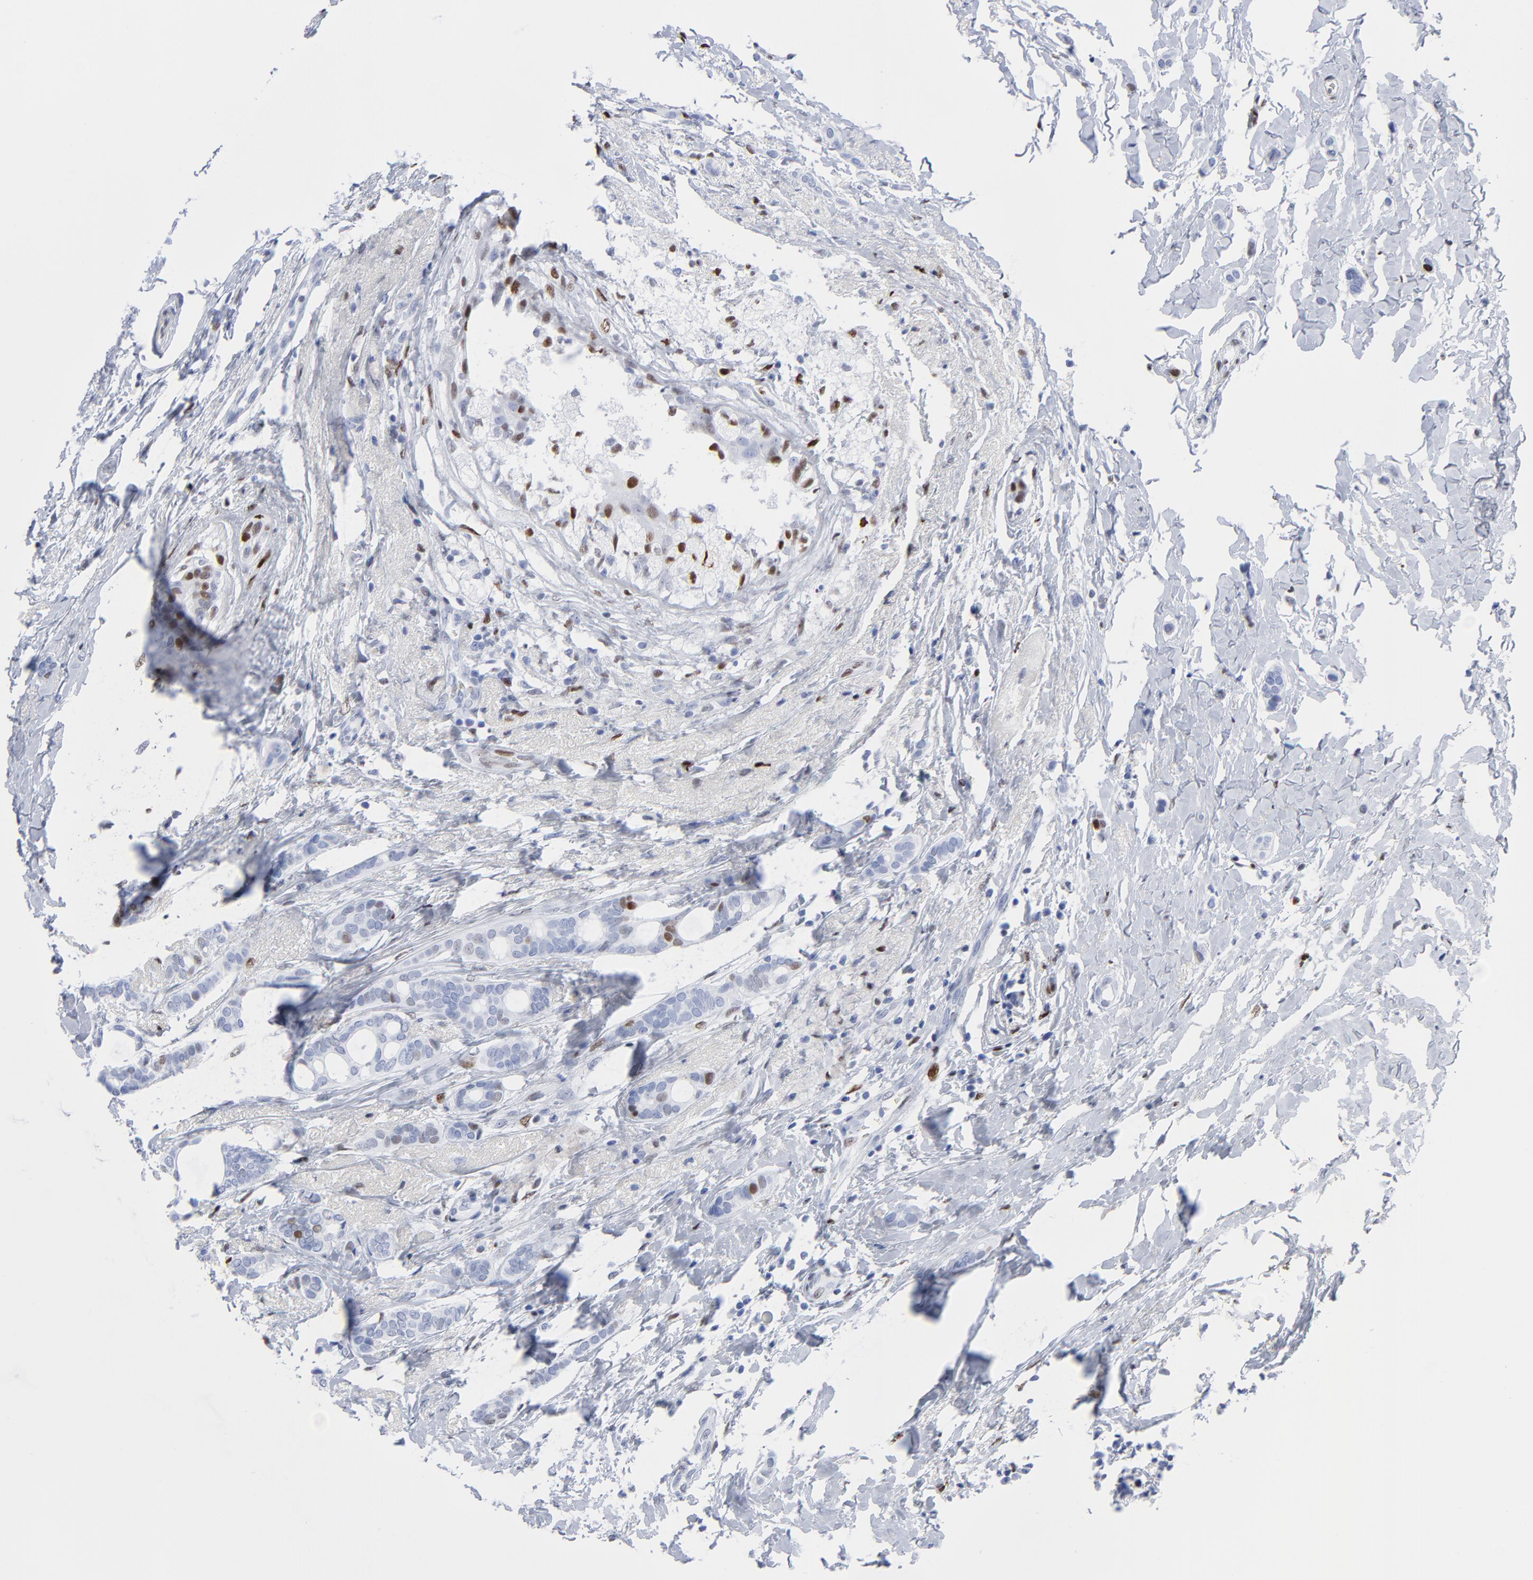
{"staining": {"intensity": "strong", "quantity": ">75%", "location": "nuclear"}, "tissue": "breast cancer", "cell_type": "Tumor cells", "image_type": "cancer", "snomed": [{"axis": "morphology", "description": "Duct carcinoma"}, {"axis": "topography", "description": "Breast"}], "caption": "Breast cancer (invasive ductal carcinoma) stained with a brown dye displays strong nuclear positive staining in approximately >75% of tumor cells.", "gene": "JUN", "patient": {"sex": "female", "age": 54}}